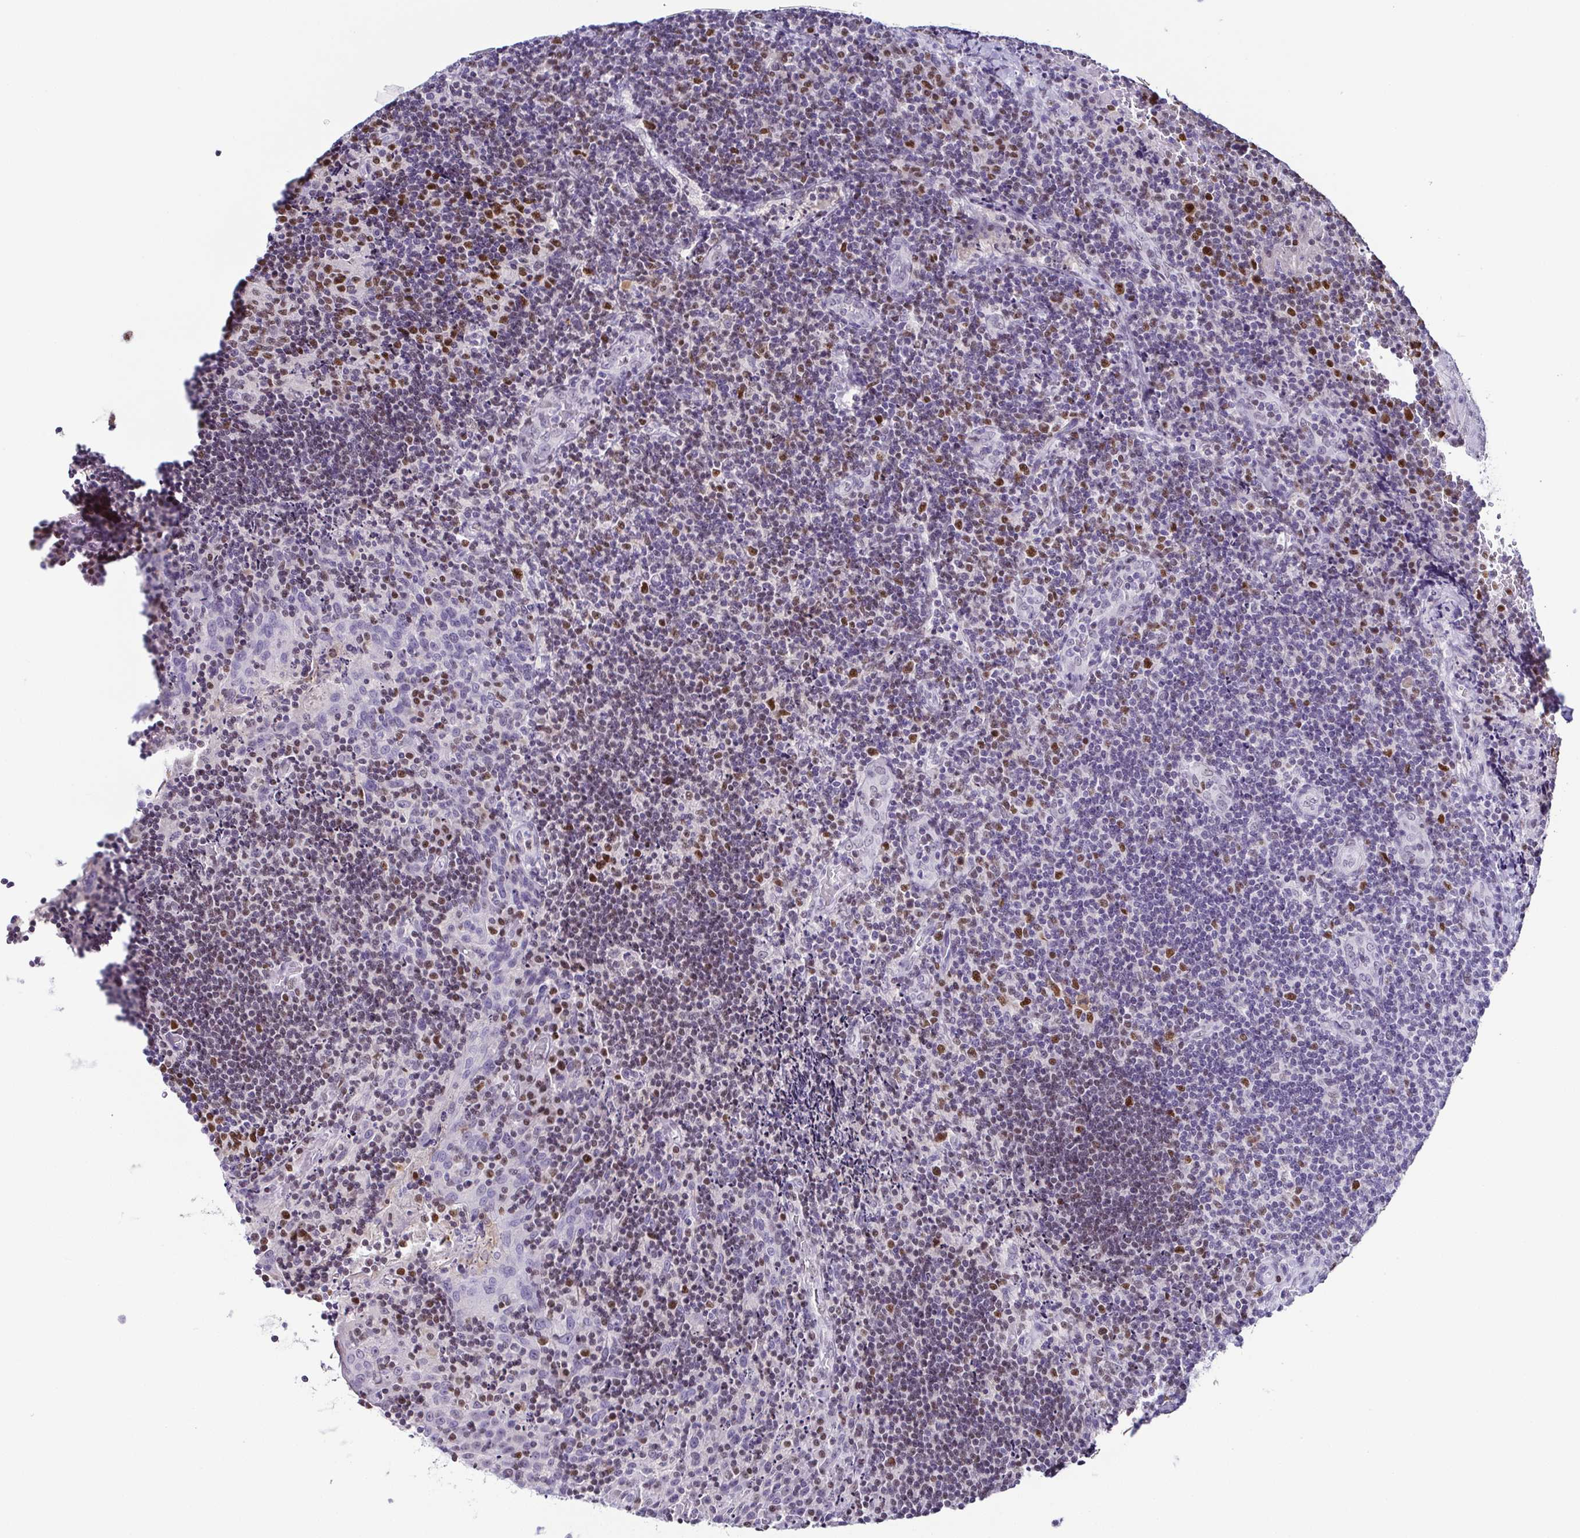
{"staining": {"intensity": "moderate", "quantity": "25%-75%", "location": "nuclear"}, "tissue": "tonsil", "cell_type": "Non-germinal center cells", "image_type": "normal", "snomed": [{"axis": "morphology", "description": "Normal tissue, NOS"}, {"axis": "topography", "description": "Tonsil"}], "caption": "Immunohistochemical staining of benign human tonsil shows moderate nuclear protein staining in about 25%-75% of non-germinal center cells.", "gene": "TCF3", "patient": {"sex": "male", "age": 17}}